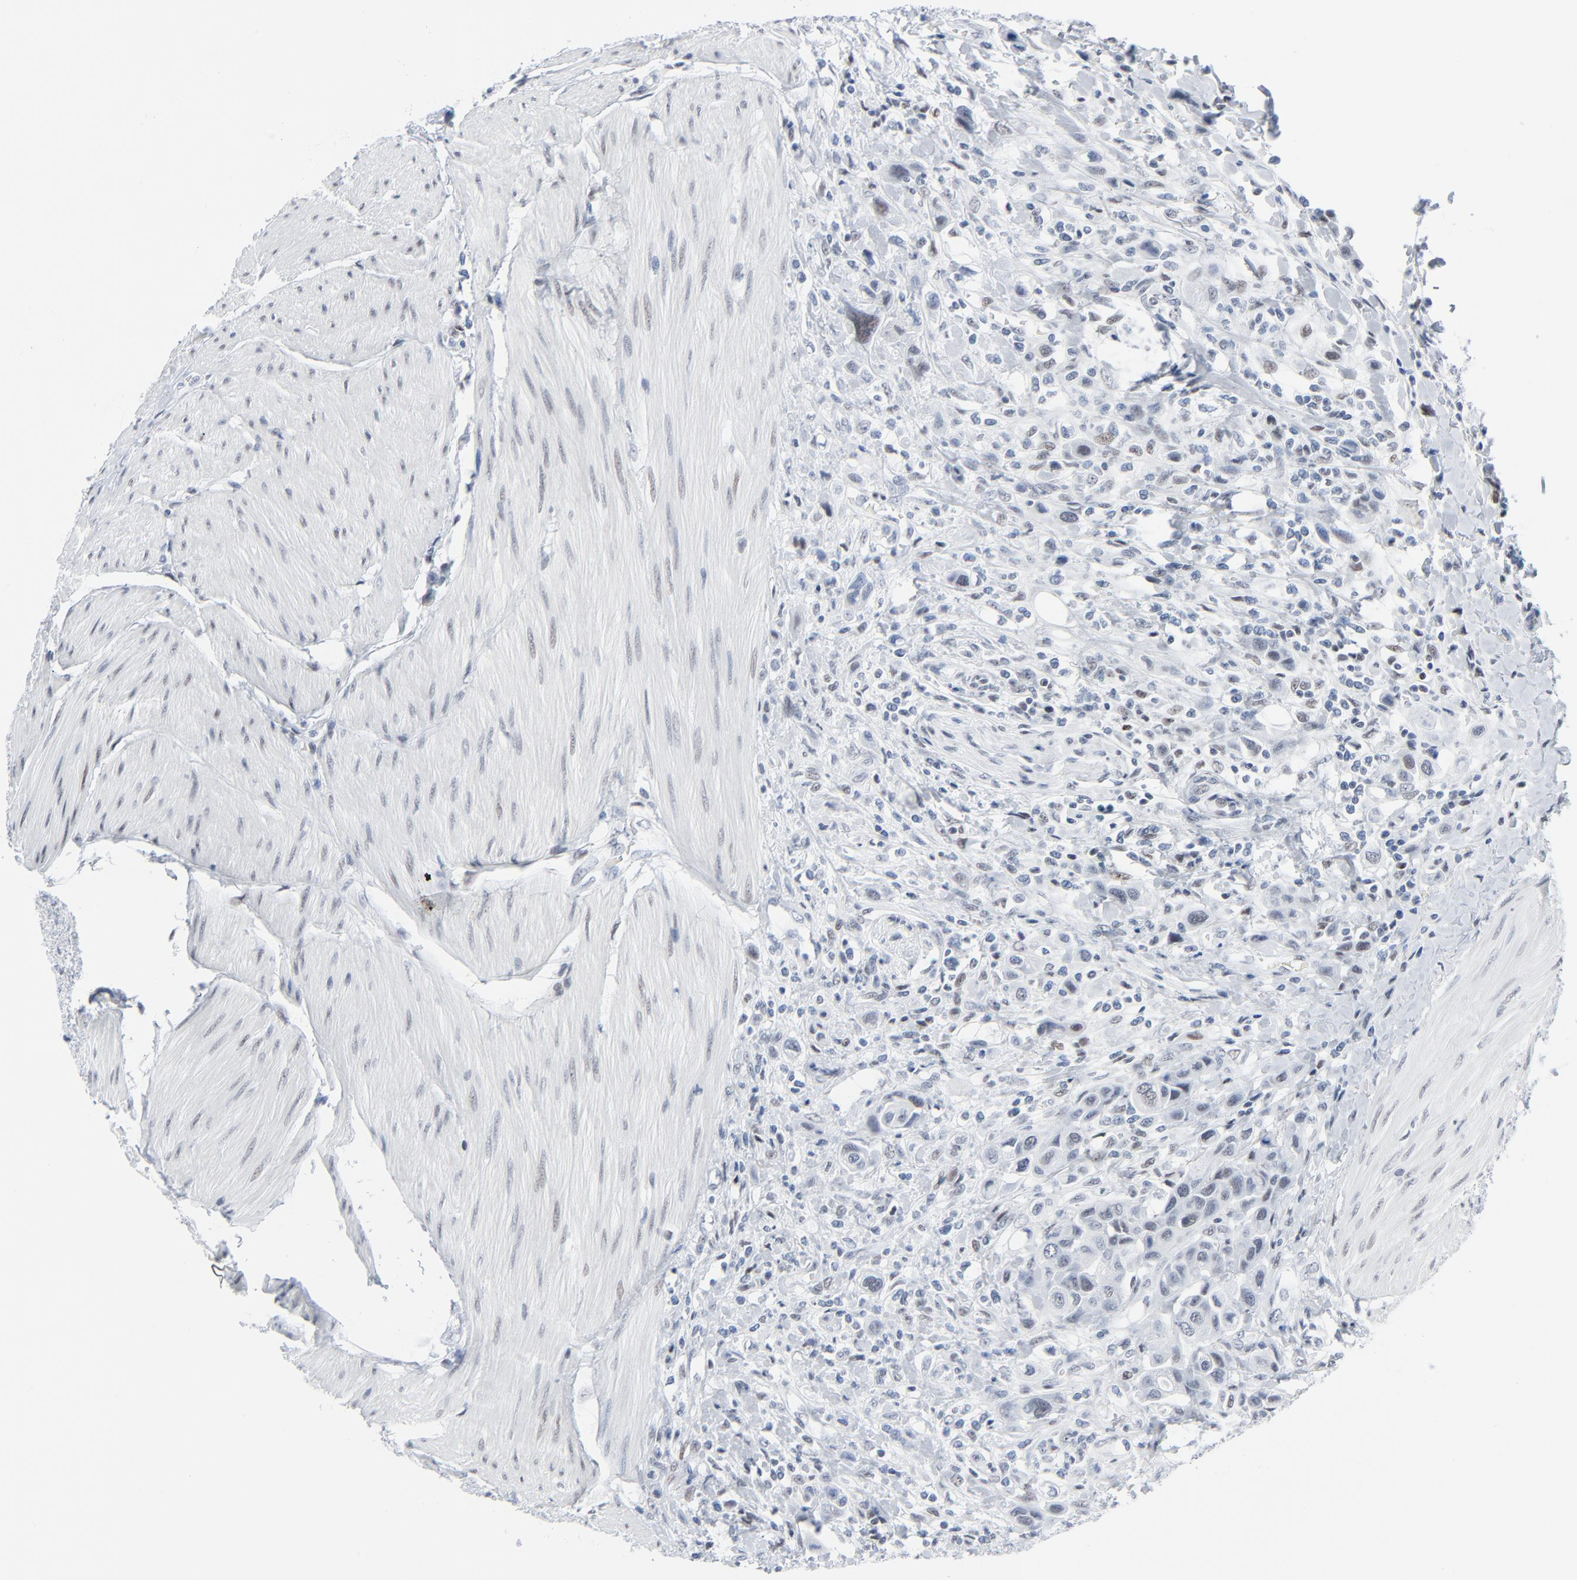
{"staining": {"intensity": "weak", "quantity": "25%-75%", "location": "nuclear"}, "tissue": "urothelial cancer", "cell_type": "Tumor cells", "image_type": "cancer", "snomed": [{"axis": "morphology", "description": "Urothelial carcinoma, High grade"}, {"axis": "topography", "description": "Urinary bladder"}], "caption": "There is low levels of weak nuclear positivity in tumor cells of urothelial carcinoma (high-grade), as demonstrated by immunohistochemical staining (brown color).", "gene": "SIRT1", "patient": {"sex": "male", "age": 50}}